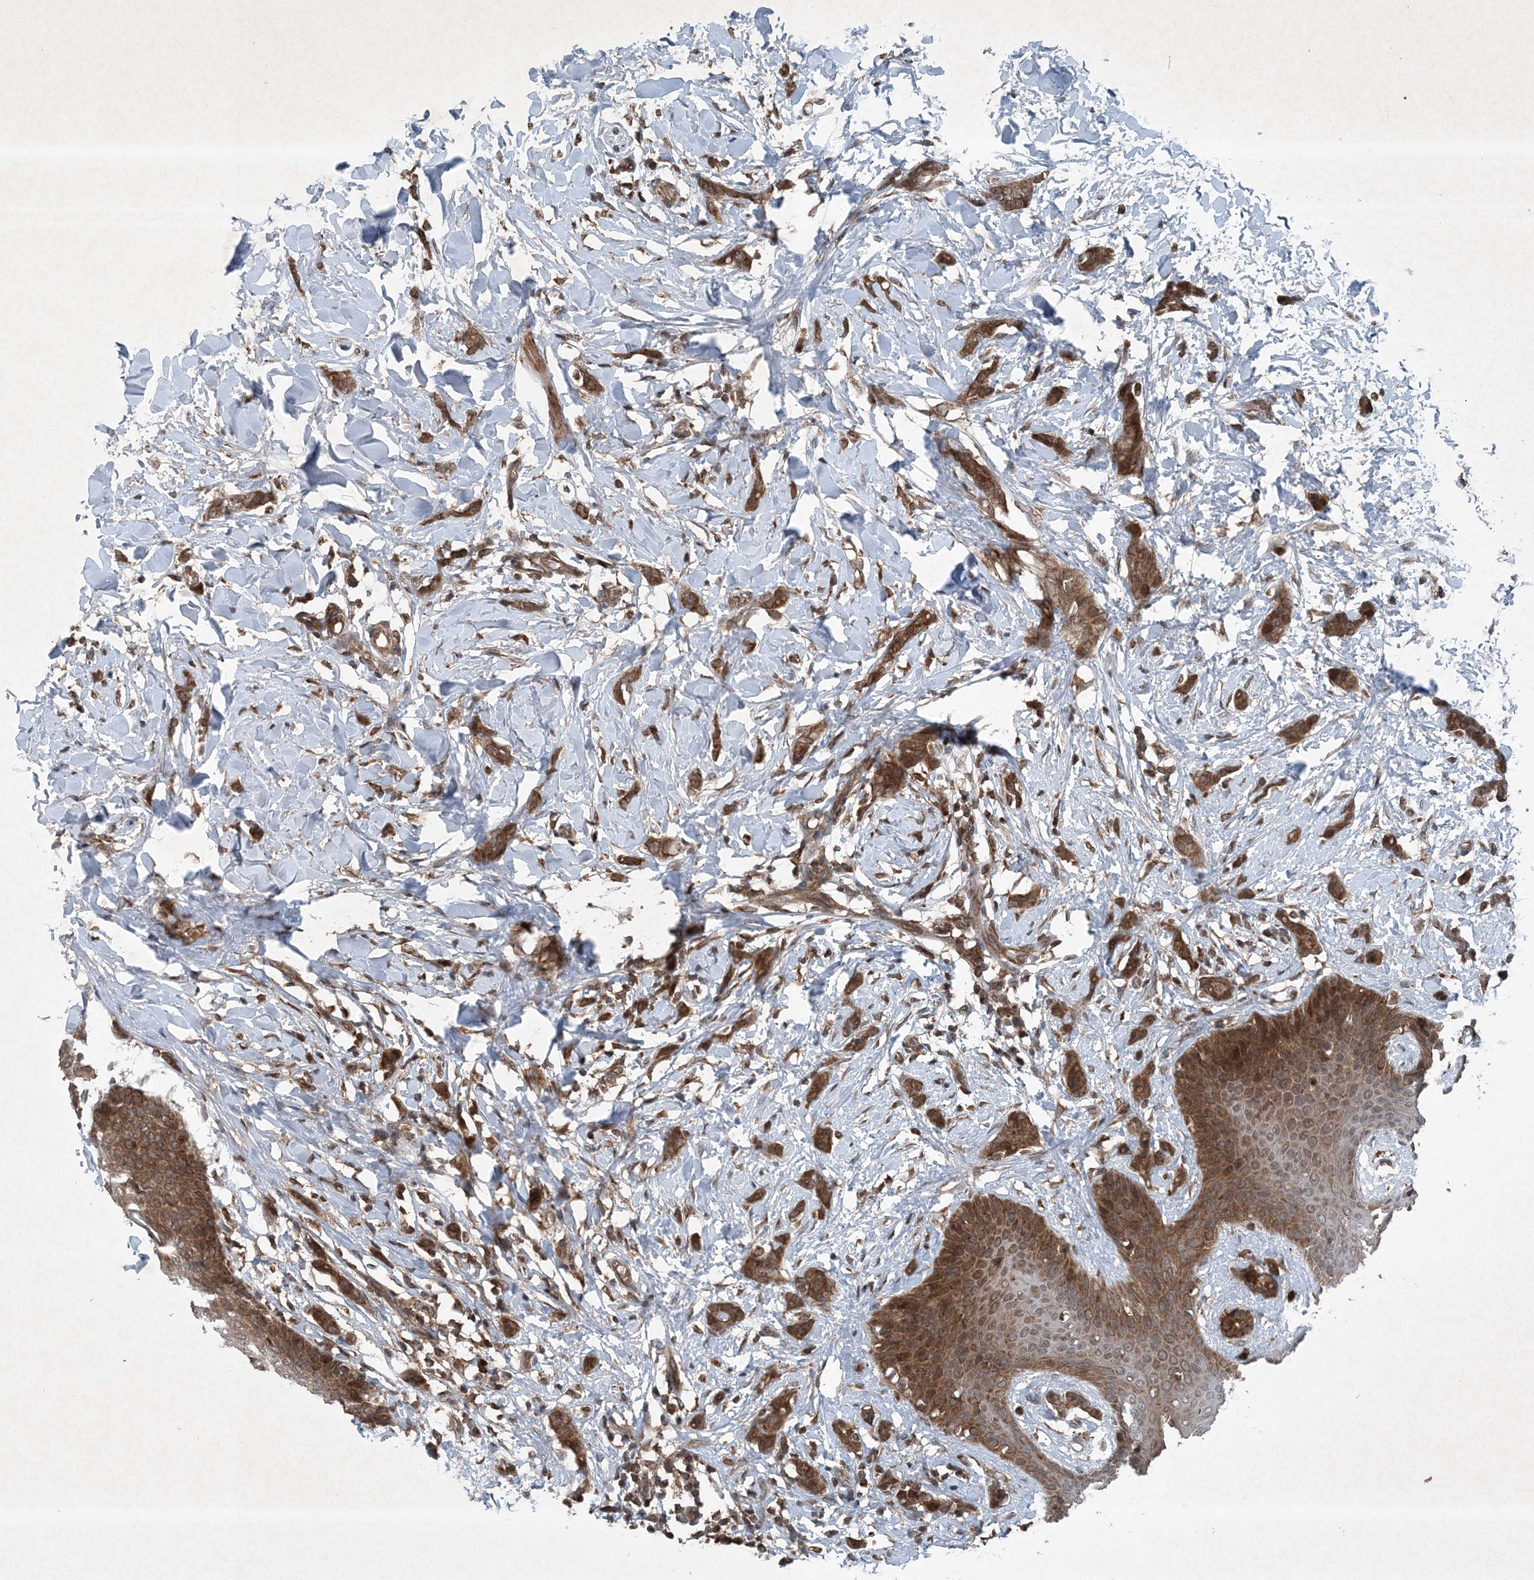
{"staining": {"intensity": "strong", "quantity": ">75%", "location": "cytoplasmic/membranous"}, "tissue": "breast cancer", "cell_type": "Tumor cells", "image_type": "cancer", "snomed": [{"axis": "morphology", "description": "Lobular carcinoma"}, {"axis": "topography", "description": "Skin"}, {"axis": "topography", "description": "Breast"}], "caption": "A high-resolution image shows immunohistochemistry staining of breast lobular carcinoma, which demonstrates strong cytoplasmic/membranous staining in approximately >75% of tumor cells.", "gene": "GNG5", "patient": {"sex": "female", "age": 46}}